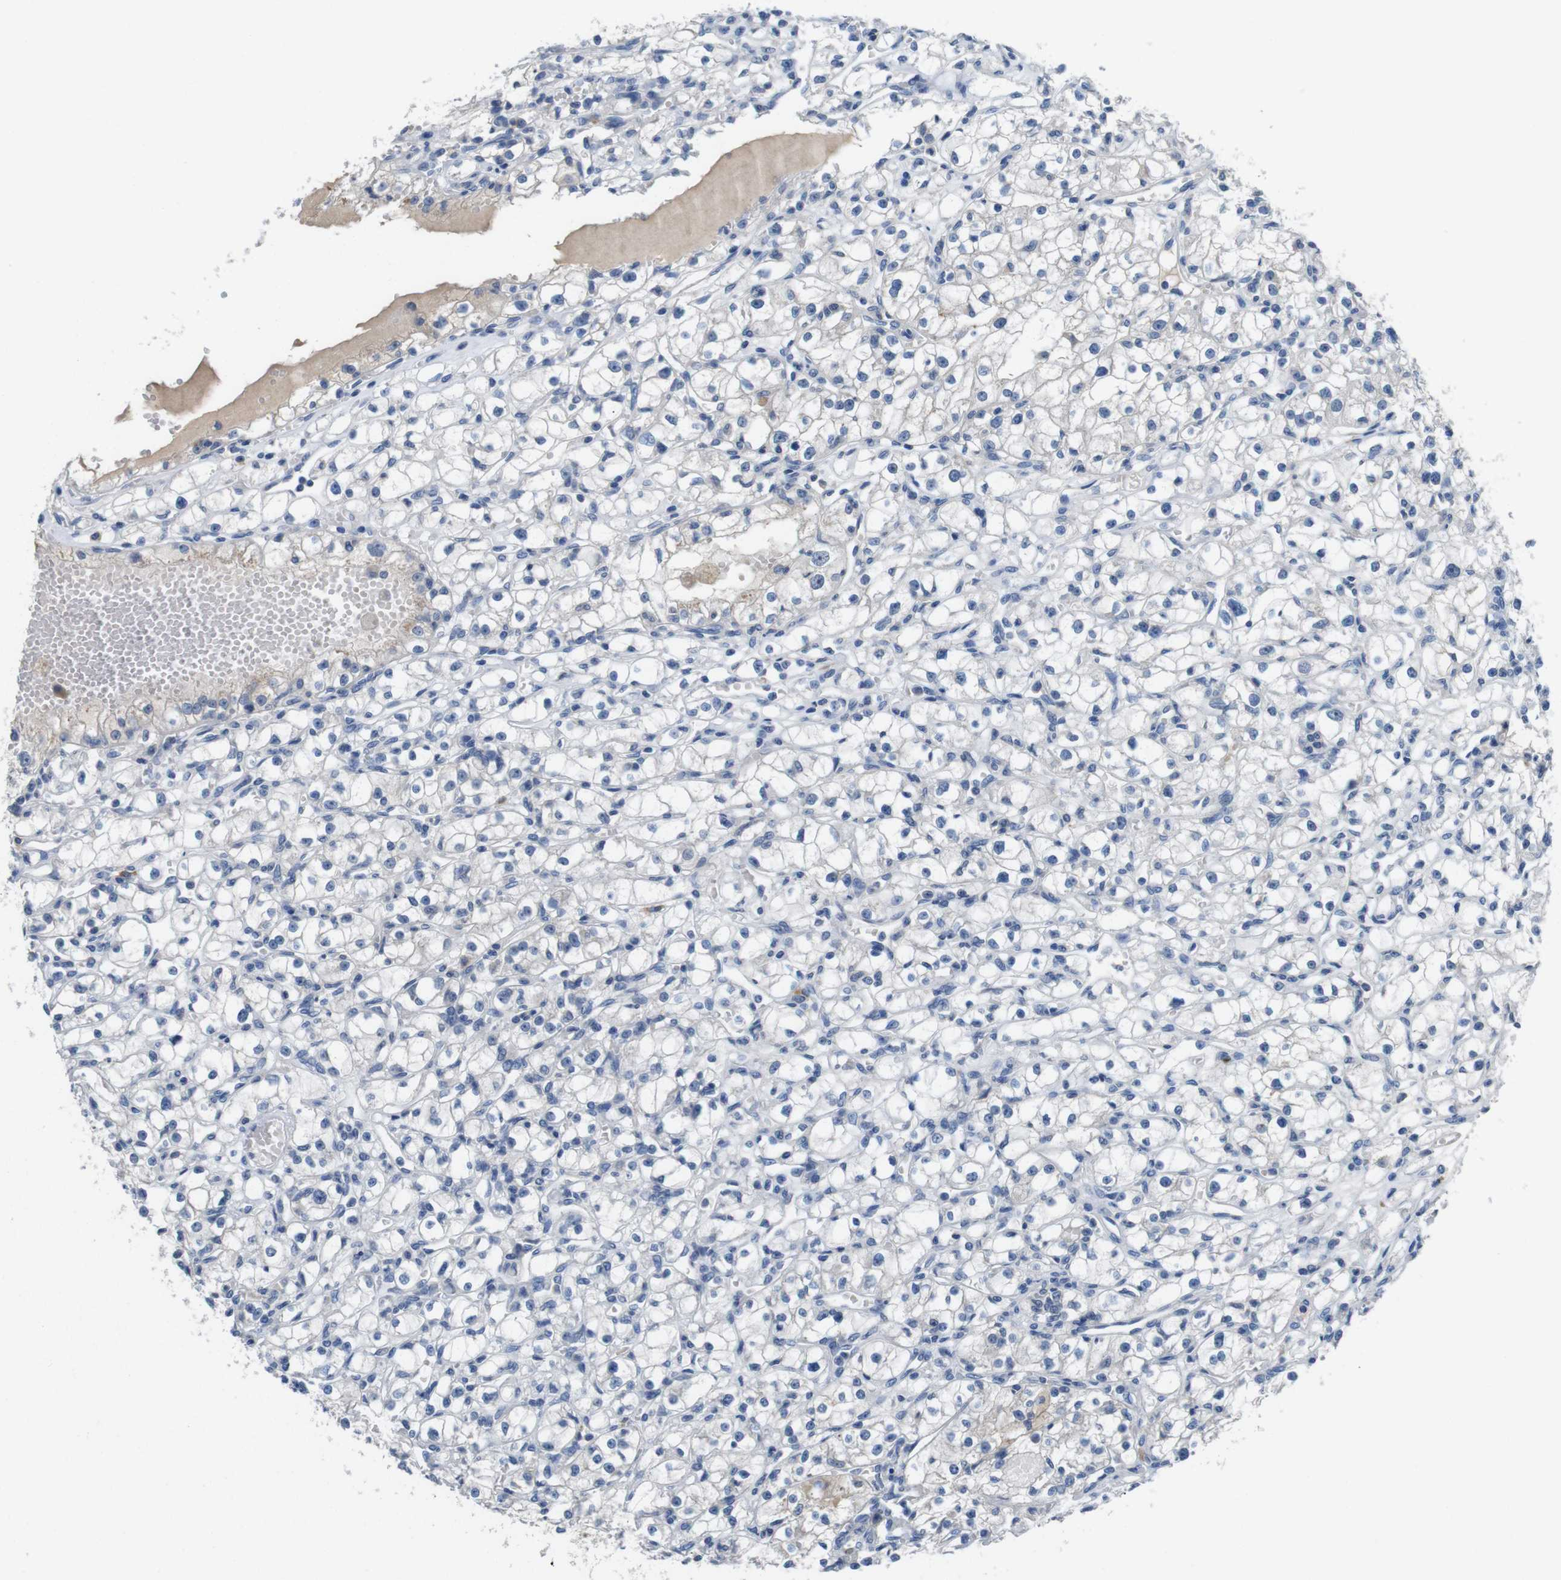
{"staining": {"intensity": "moderate", "quantity": "<25%", "location": "cytoplasmic/membranous"}, "tissue": "renal cancer", "cell_type": "Tumor cells", "image_type": "cancer", "snomed": [{"axis": "morphology", "description": "Adenocarcinoma, NOS"}, {"axis": "topography", "description": "Kidney"}], "caption": "Renal cancer stained for a protein (brown) exhibits moderate cytoplasmic/membranous positive positivity in about <25% of tumor cells.", "gene": "SLC2A8", "patient": {"sex": "male", "age": 56}}